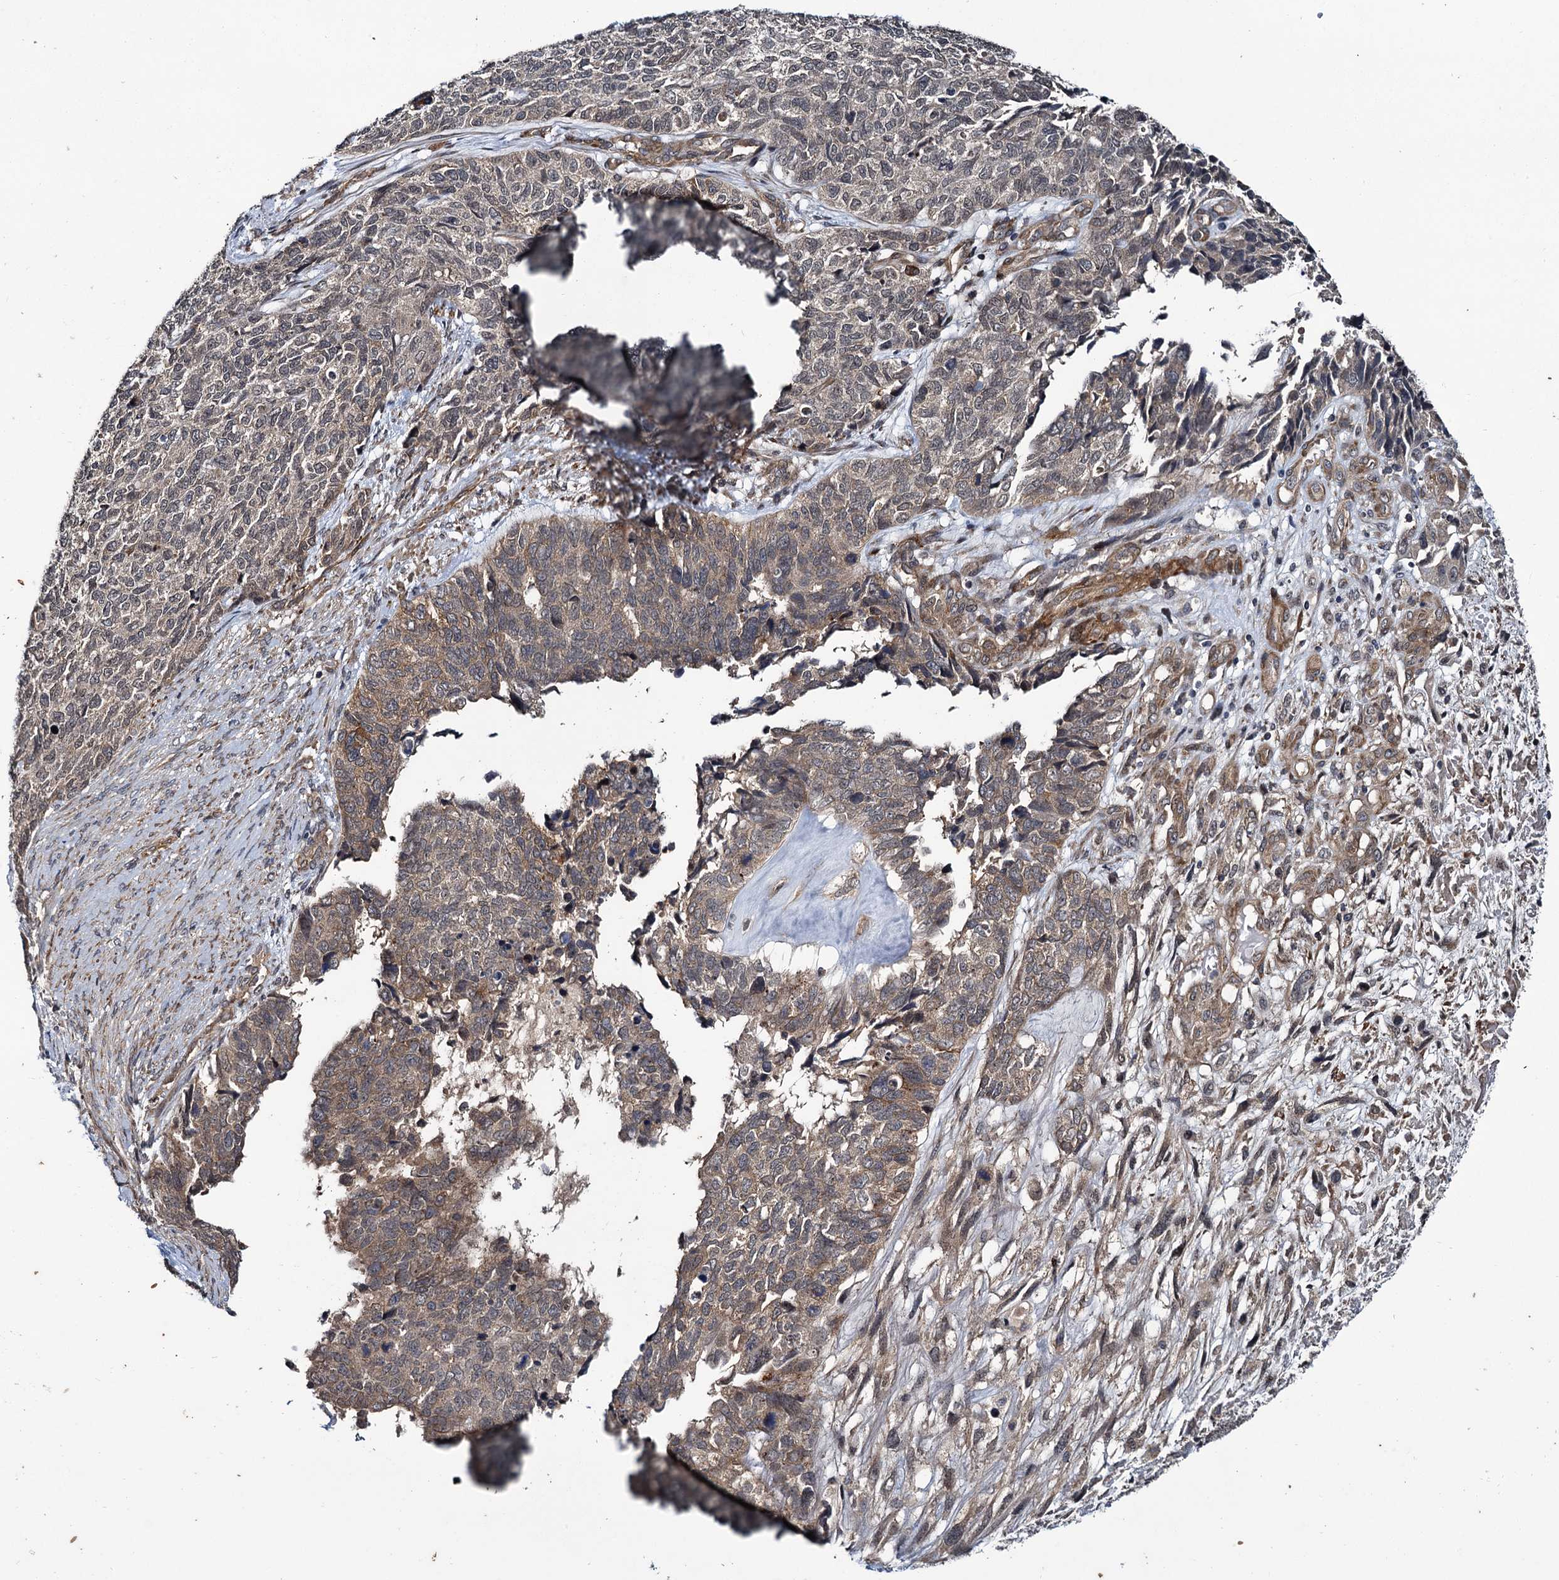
{"staining": {"intensity": "weak", "quantity": "25%-75%", "location": "cytoplasmic/membranous"}, "tissue": "cervical cancer", "cell_type": "Tumor cells", "image_type": "cancer", "snomed": [{"axis": "morphology", "description": "Squamous cell carcinoma, NOS"}, {"axis": "topography", "description": "Cervix"}], "caption": "Protein staining of cervical cancer tissue displays weak cytoplasmic/membranous staining in about 25%-75% of tumor cells. Immunohistochemistry stains the protein of interest in brown and the nuclei are stained blue.", "gene": "ARHGAP42", "patient": {"sex": "female", "age": 63}}